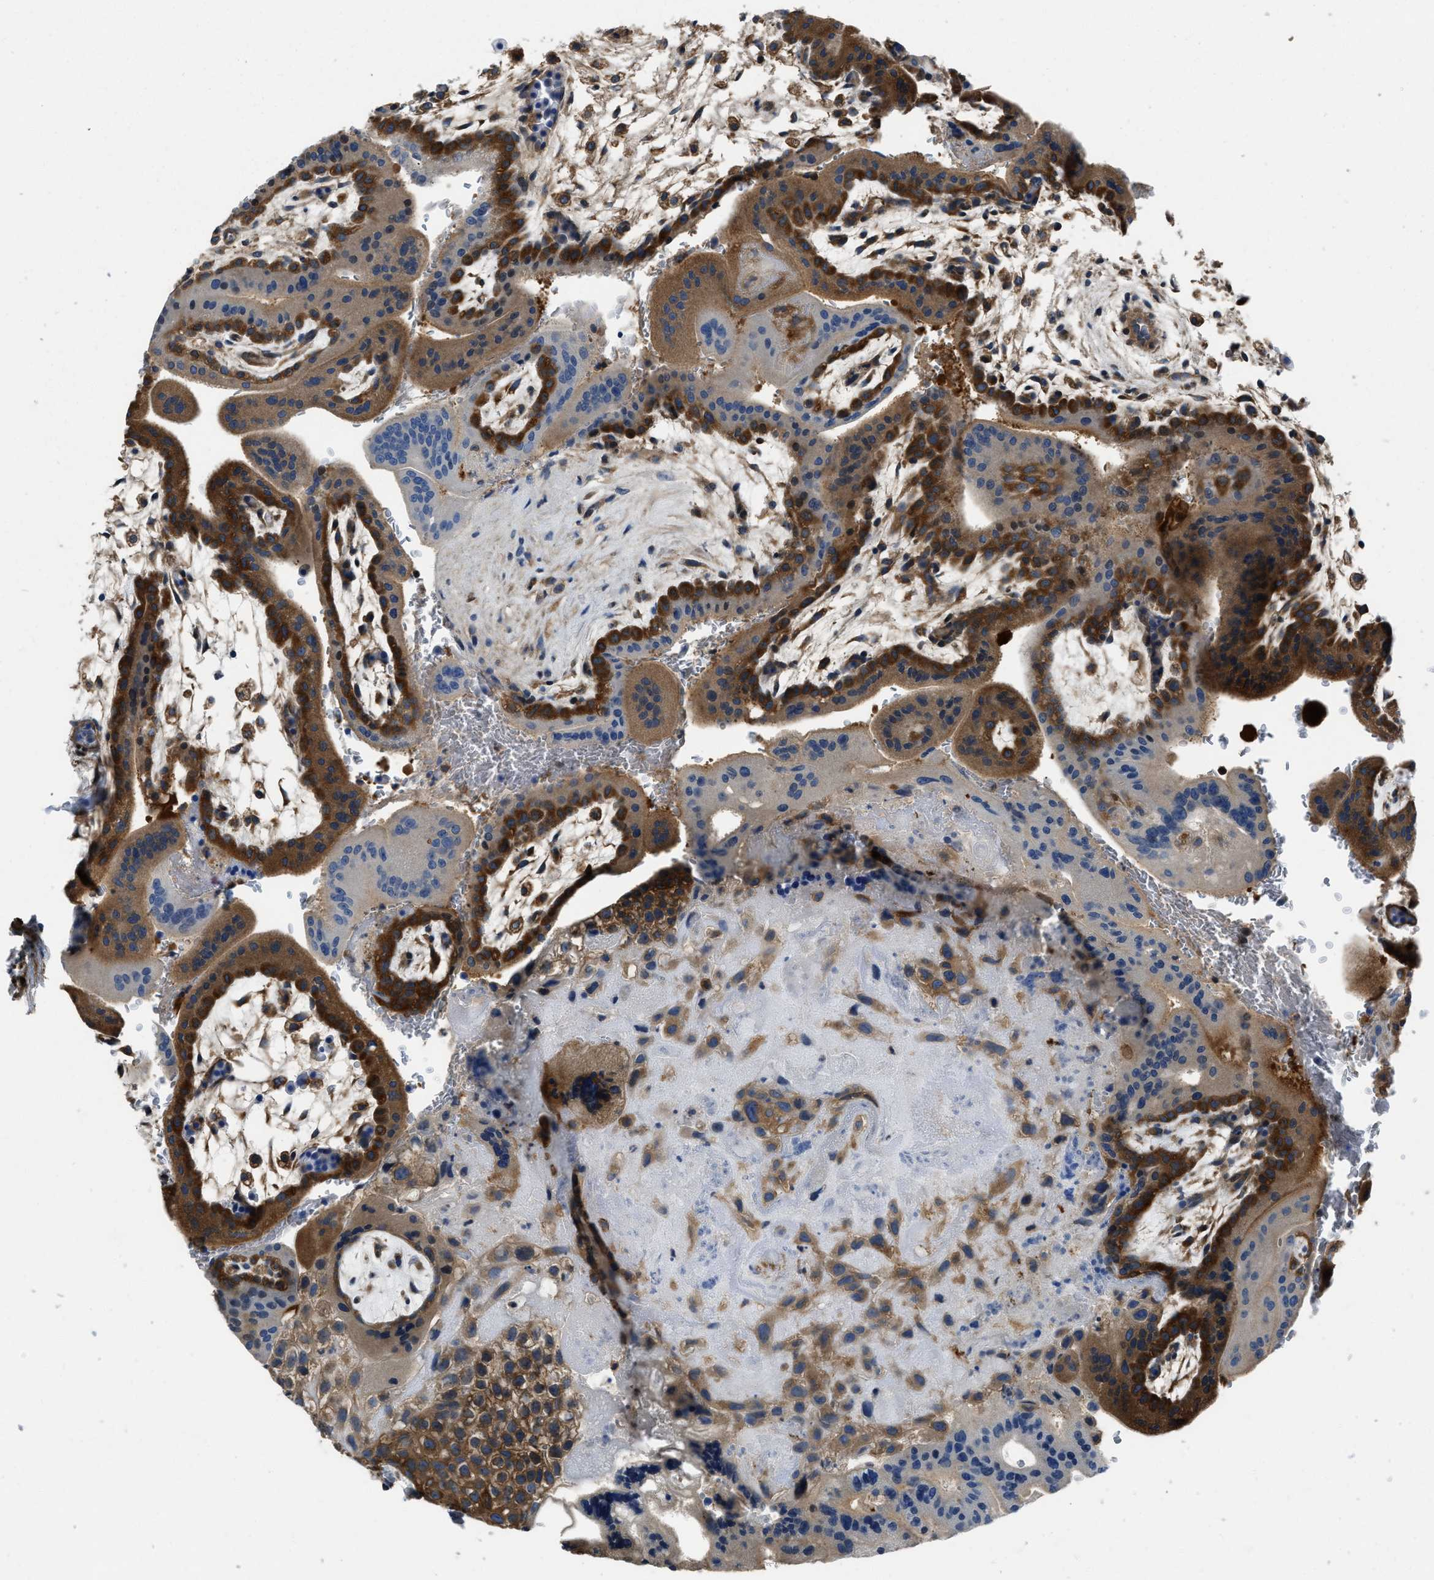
{"staining": {"intensity": "moderate", "quantity": ">75%", "location": "cytoplasmic/membranous"}, "tissue": "placenta", "cell_type": "Decidual cells", "image_type": "normal", "snomed": [{"axis": "morphology", "description": "Normal tissue, NOS"}, {"axis": "topography", "description": "Placenta"}], "caption": "IHC (DAB) staining of unremarkable placenta demonstrates moderate cytoplasmic/membranous protein staining in about >75% of decidual cells.", "gene": "YARS1", "patient": {"sex": "female", "age": 35}}